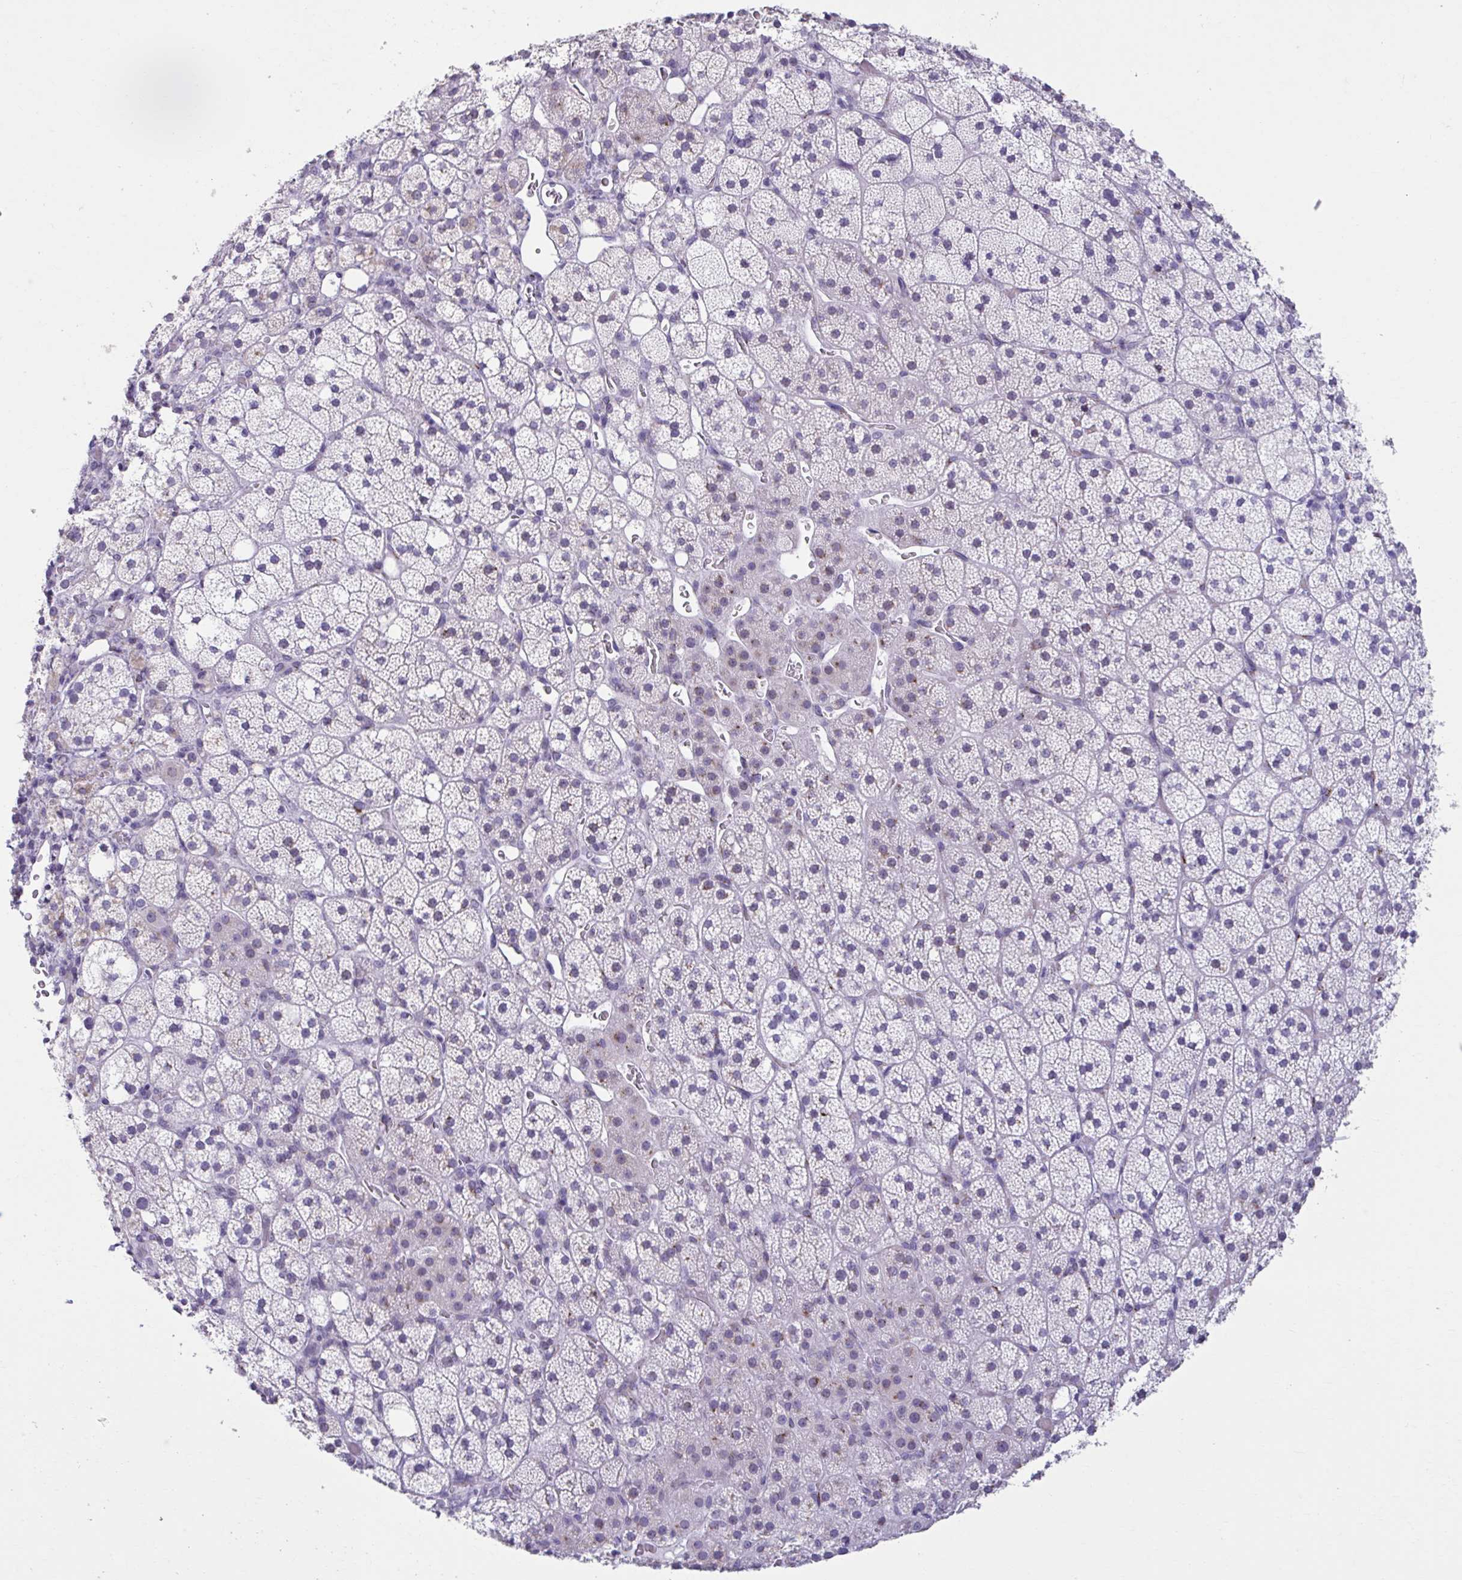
{"staining": {"intensity": "weak", "quantity": "<25%", "location": "cytoplasmic/membranous"}, "tissue": "adrenal gland", "cell_type": "Glandular cells", "image_type": "normal", "snomed": [{"axis": "morphology", "description": "Normal tissue, NOS"}, {"axis": "topography", "description": "Adrenal gland"}], "caption": "A high-resolution photomicrograph shows immunohistochemistry staining of unremarkable adrenal gland, which exhibits no significant positivity in glandular cells.", "gene": "ZNF682", "patient": {"sex": "male", "age": 53}}